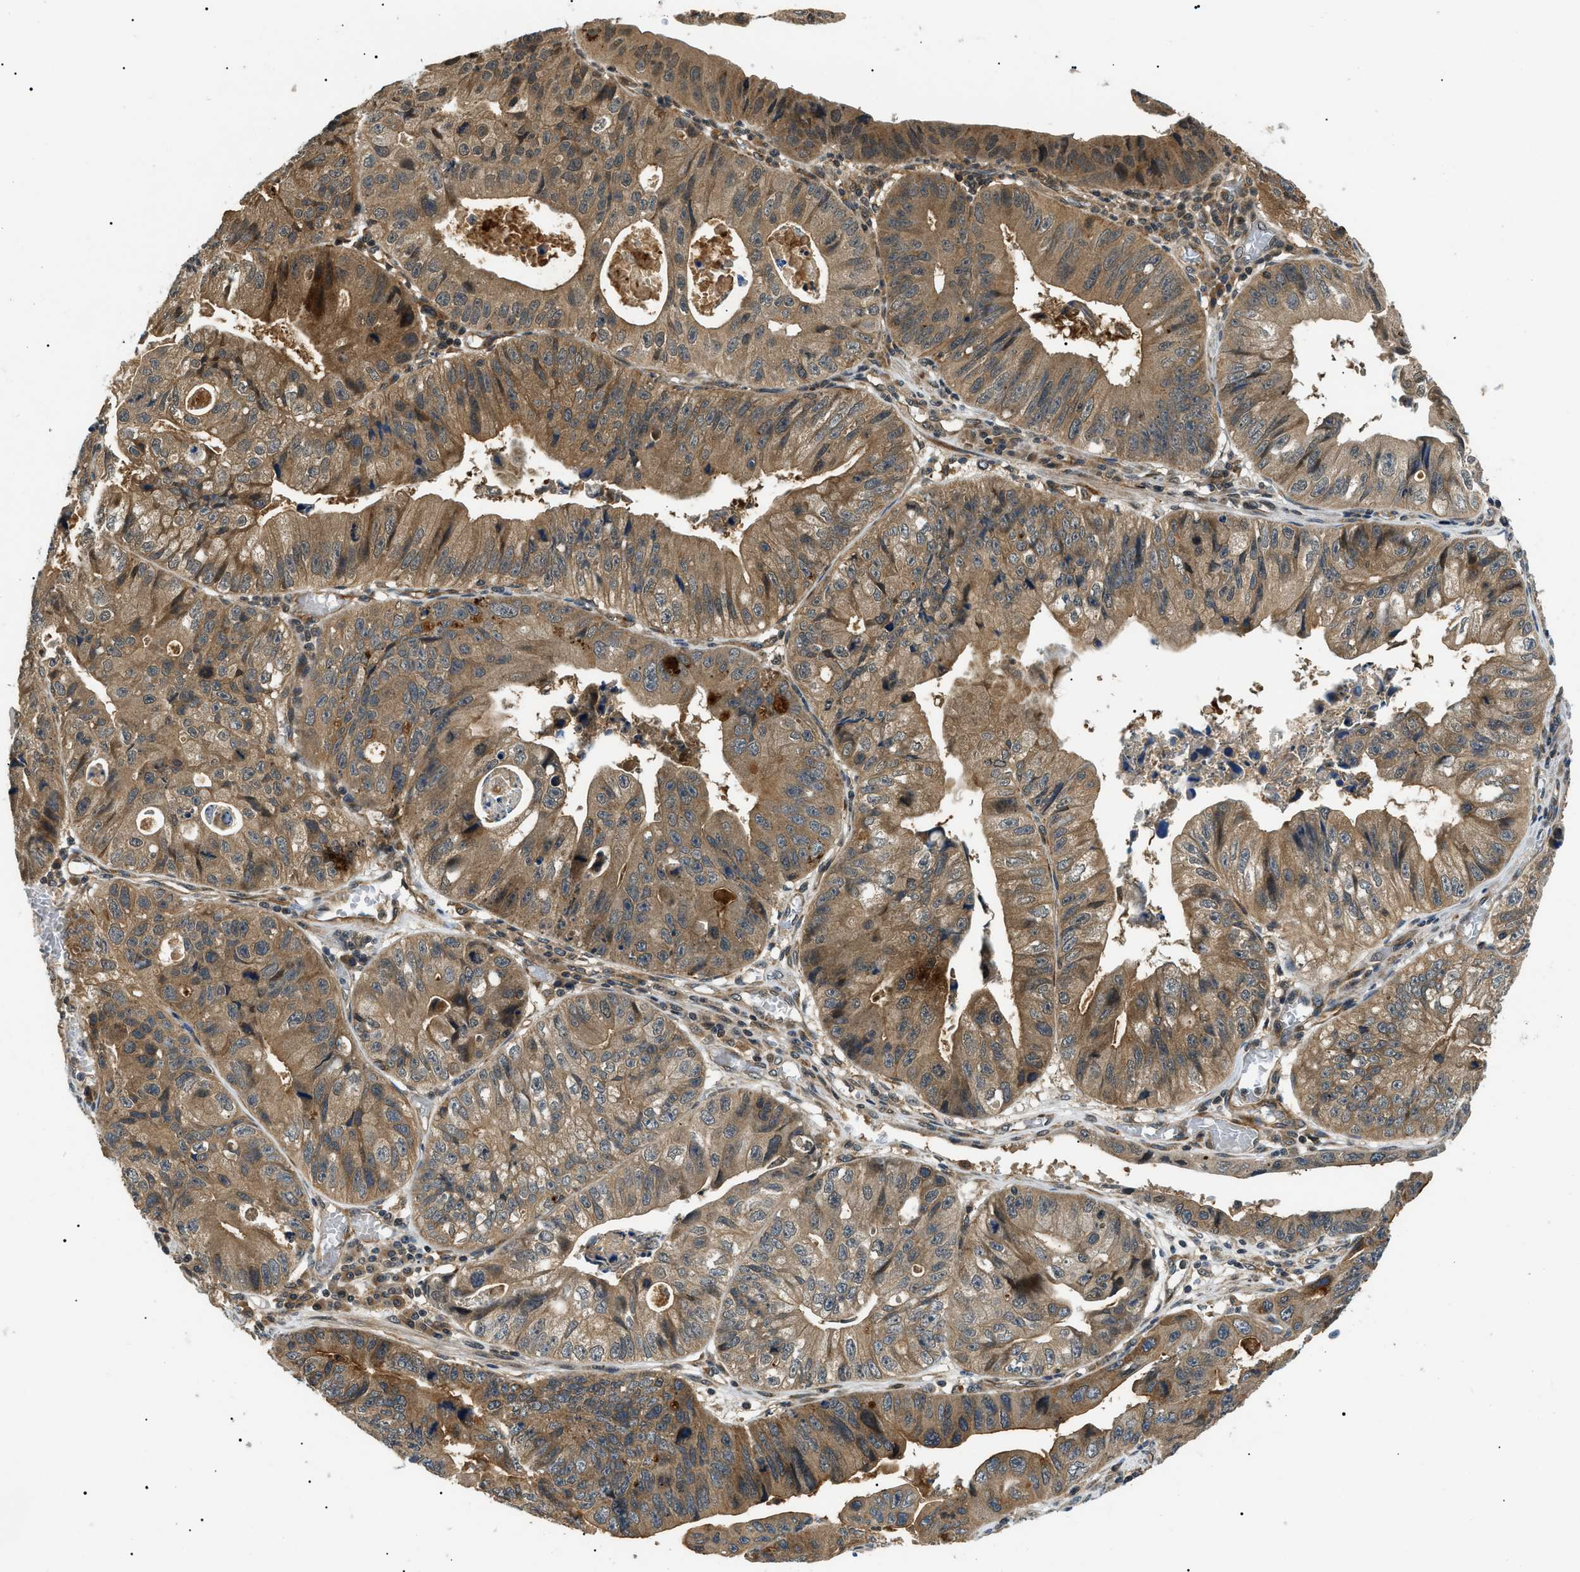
{"staining": {"intensity": "moderate", "quantity": "25%-75%", "location": "cytoplasmic/membranous"}, "tissue": "stomach cancer", "cell_type": "Tumor cells", "image_type": "cancer", "snomed": [{"axis": "morphology", "description": "Adenocarcinoma, NOS"}, {"axis": "topography", "description": "Stomach"}], "caption": "Protein analysis of stomach cancer (adenocarcinoma) tissue exhibits moderate cytoplasmic/membranous positivity in approximately 25%-75% of tumor cells.", "gene": "ATP6AP1", "patient": {"sex": "male", "age": 59}}